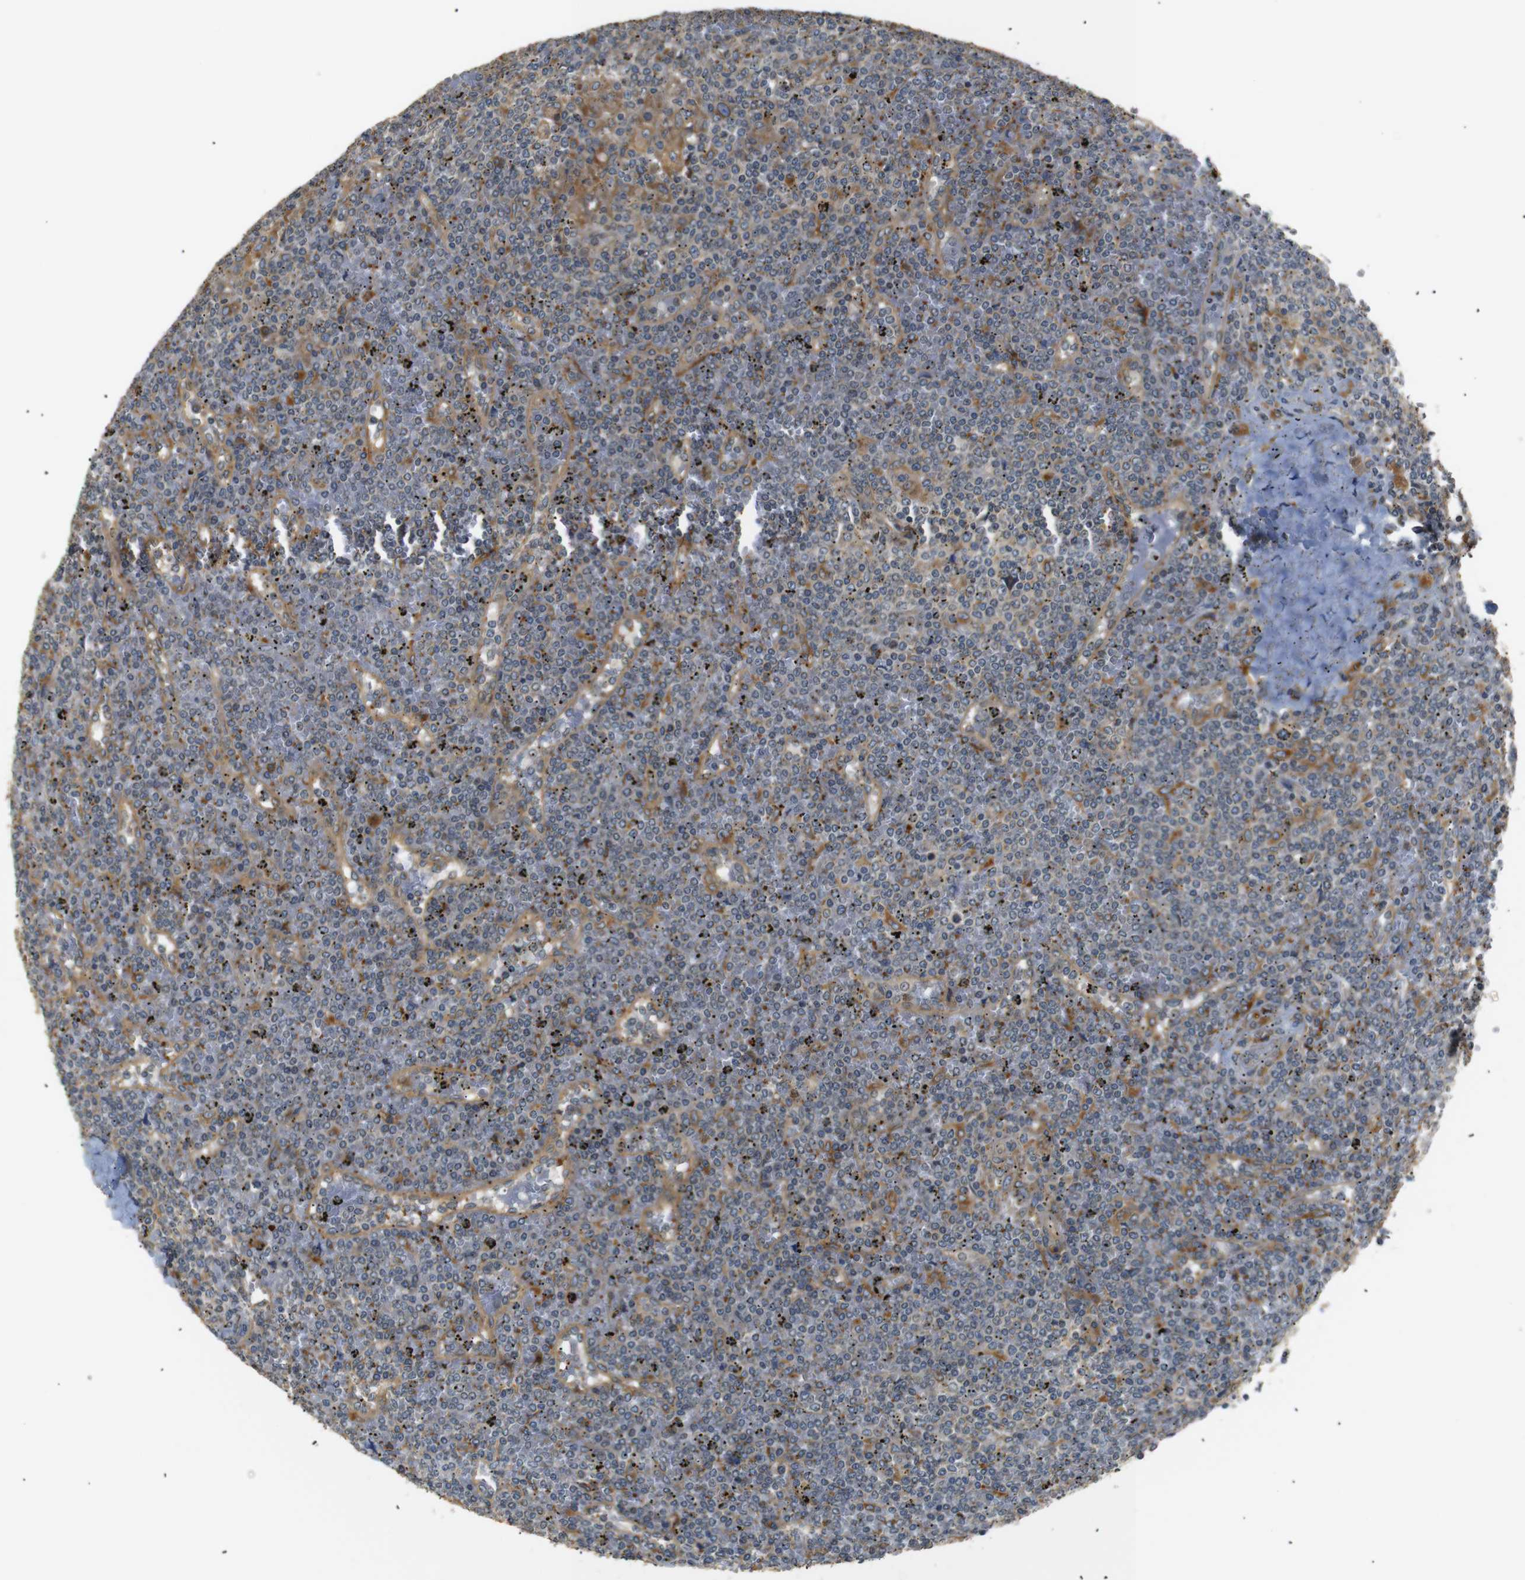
{"staining": {"intensity": "weak", "quantity": "25%-75%", "location": "cytoplasmic/membranous"}, "tissue": "lymphoma", "cell_type": "Tumor cells", "image_type": "cancer", "snomed": [{"axis": "morphology", "description": "Malignant lymphoma, non-Hodgkin's type, Low grade"}, {"axis": "topography", "description": "Spleen"}], "caption": "Immunohistochemical staining of malignant lymphoma, non-Hodgkin's type (low-grade) displays low levels of weak cytoplasmic/membranous staining in about 25%-75% of tumor cells. (IHC, brightfield microscopy, high magnification).", "gene": "TMED2", "patient": {"sex": "female", "age": 19}}